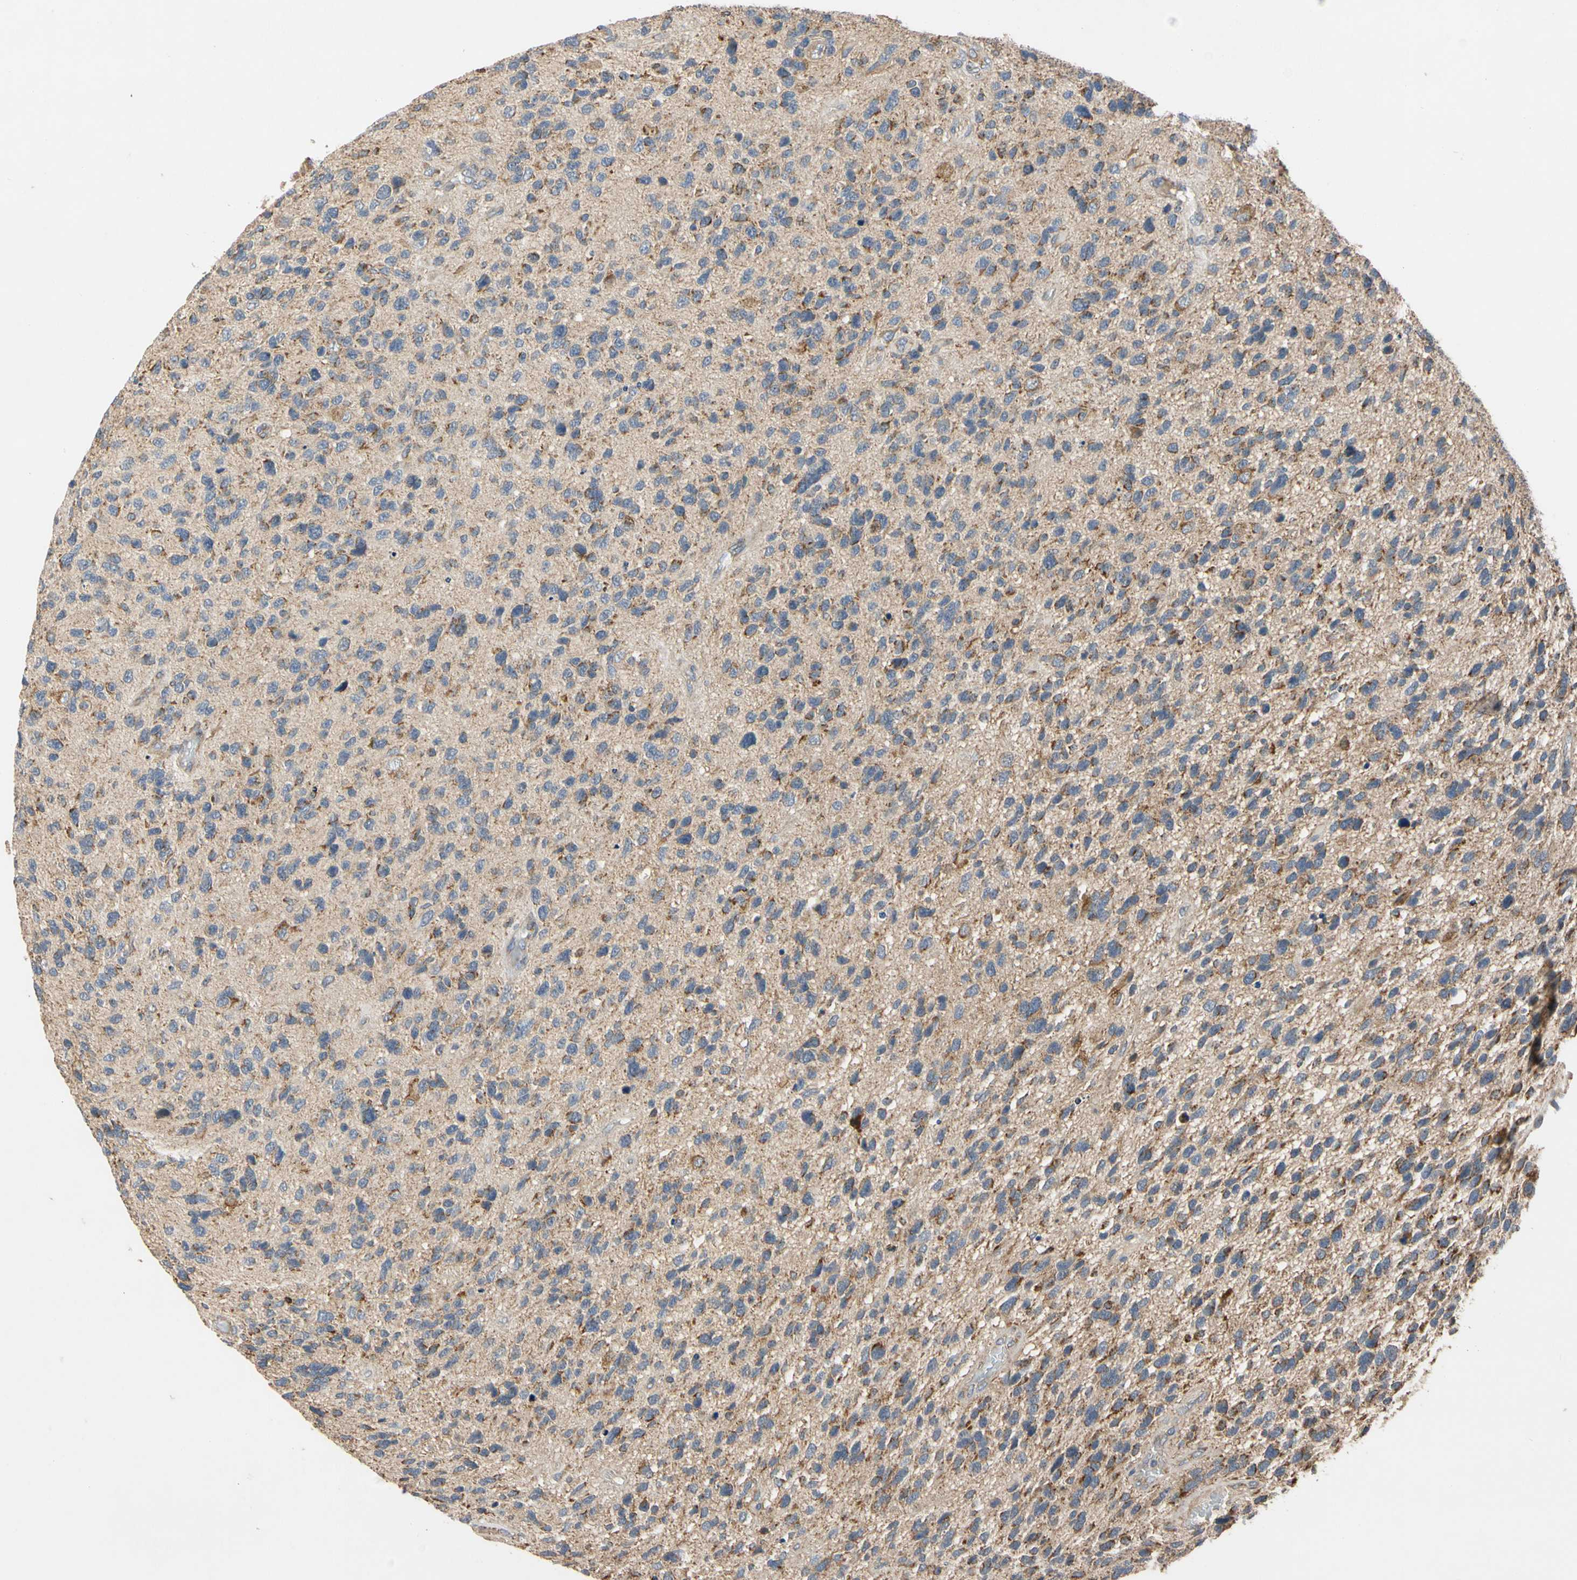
{"staining": {"intensity": "weak", "quantity": ">75%", "location": "cytoplasmic/membranous"}, "tissue": "glioma", "cell_type": "Tumor cells", "image_type": "cancer", "snomed": [{"axis": "morphology", "description": "Glioma, malignant, High grade"}, {"axis": "topography", "description": "Brain"}], "caption": "Glioma was stained to show a protein in brown. There is low levels of weak cytoplasmic/membranous positivity in about >75% of tumor cells. The staining is performed using DAB brown chromogen to label protein expression. The nuclei are counter-stained blue using hematoxylin.", "gene": "GPD2", "patient": {"sex": "female", "age": 58}}